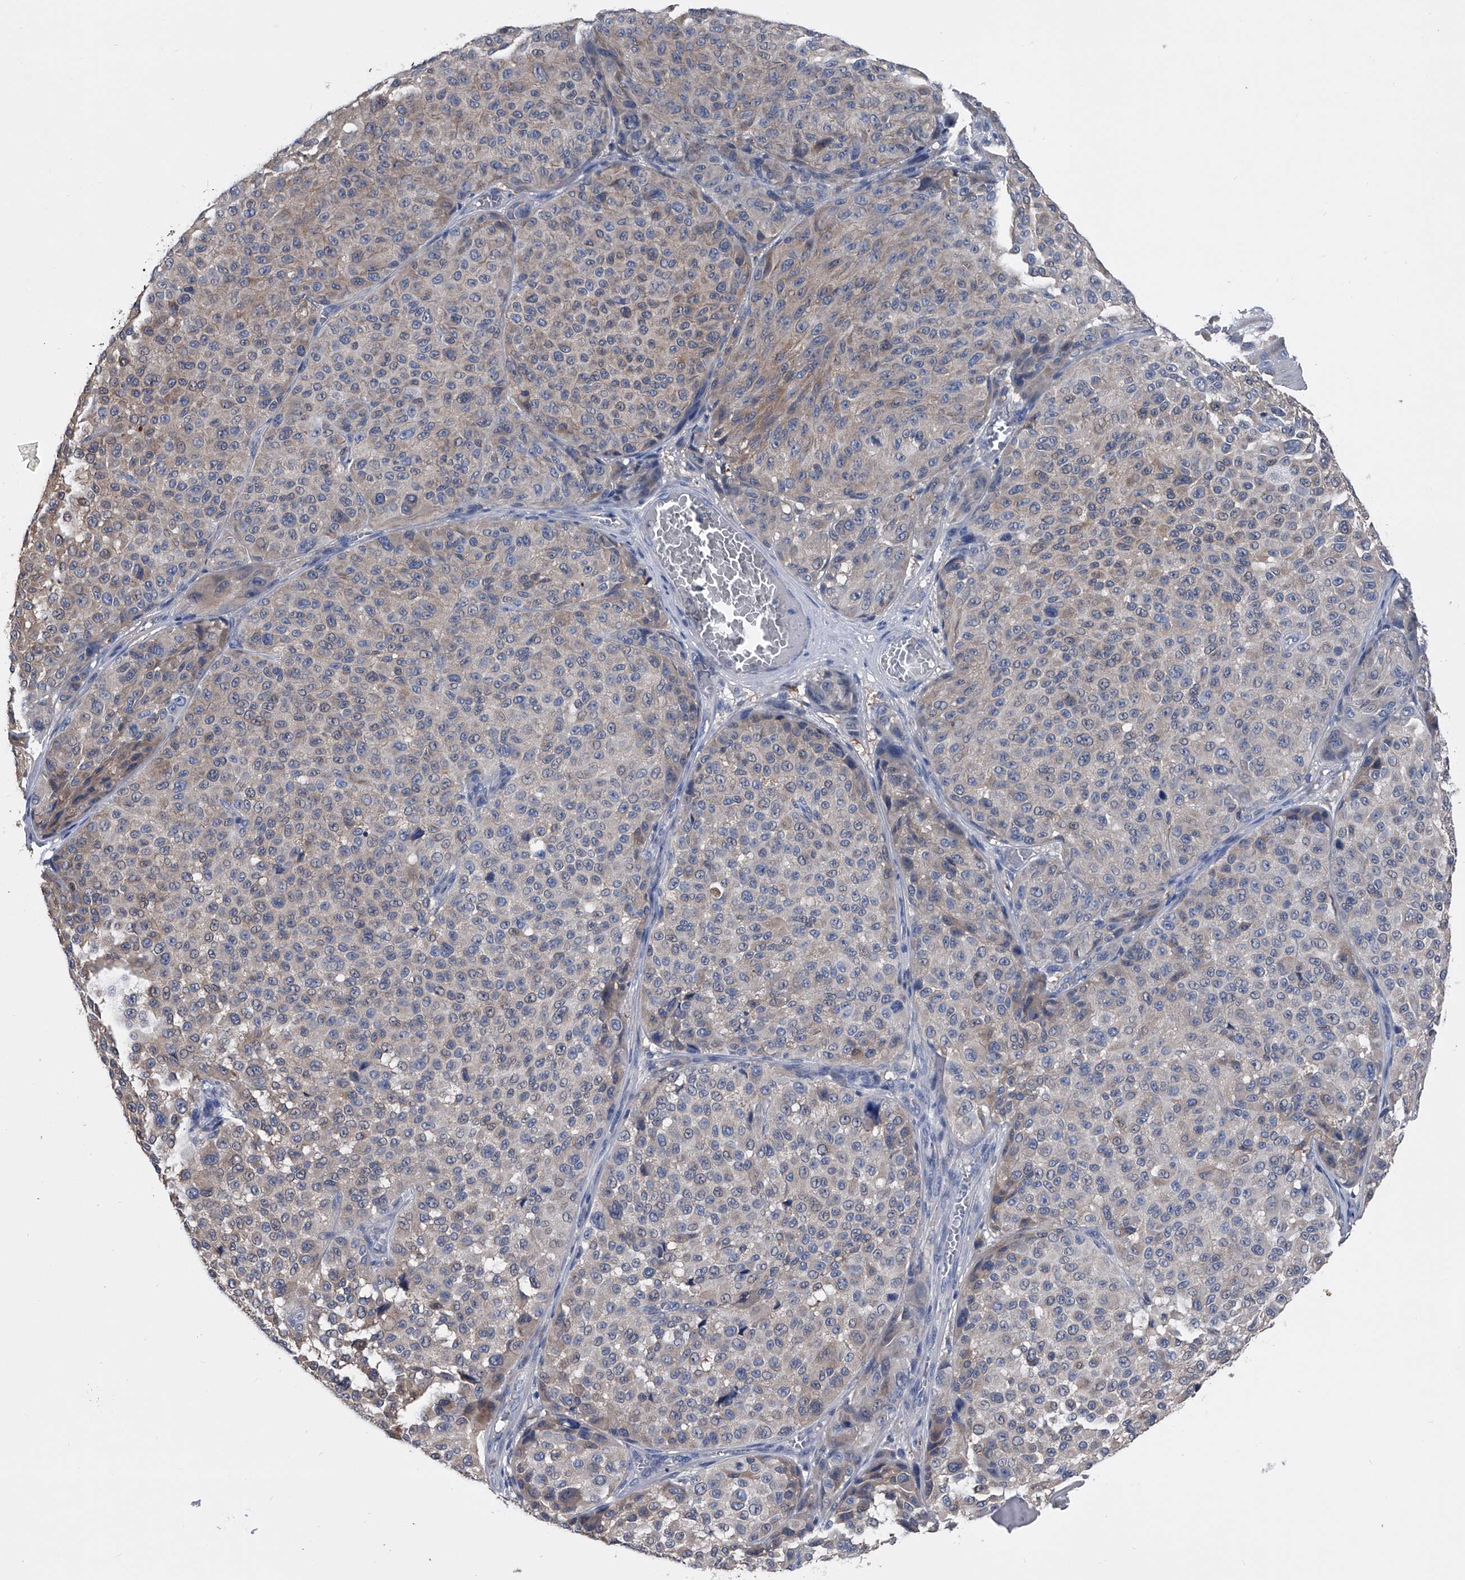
{"staining": {"intensity": "weak", "quantity": "<25%", "location": "cytoplasmic/membranous"}, "tissue": "melanoma", "cell_type": "Tumor cells", "image_type": "cancer", "snomed": [{"axis": "morphology", "description": "Malignant melanoma, NOS"}, {"axis": "topography", "description": "Skin"}], "caption": "Immunohistochemistry of malignant melanoma reveals no expression in tumor cells.", "gene": "KIF13A", "patient": {"sex": "male", "age": 83}}